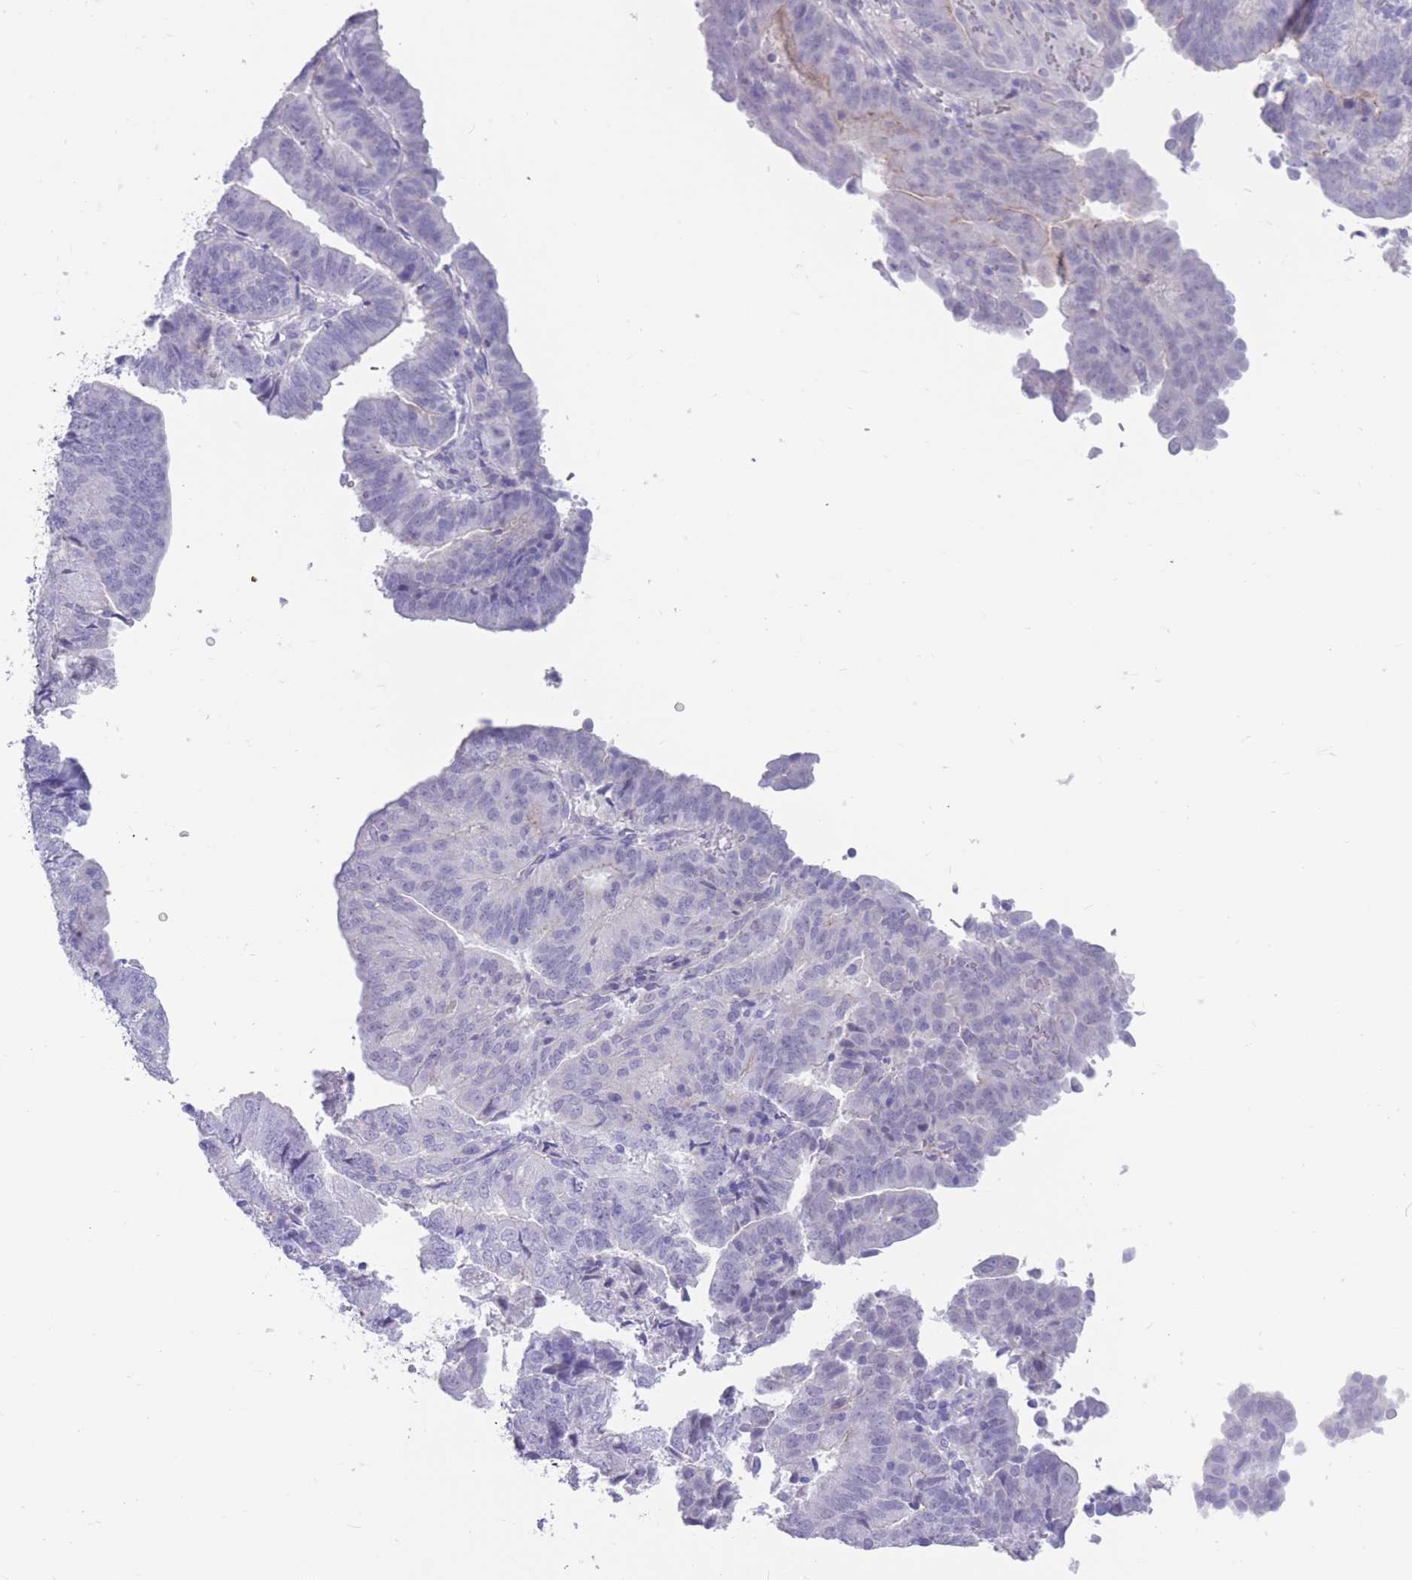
{"staining": {"intensity": "negative", "quantity": "none", "location": "none"}, "tissue": "endometrial cancer", "cell_type": "Tumor cells", "image_type": "cancer", "snomed": [{"axis": "morphology", "description": "Adenocarcinoma, NOS"}, {"axis": "topography", "description": "Endometrium"}], "caption": "The micrograph exhibits no staining of tumor cells in endometrial cancer (adenocarcinoma).", "gene": "DPYD", "patient": {"sex": "female", "age": 70}}